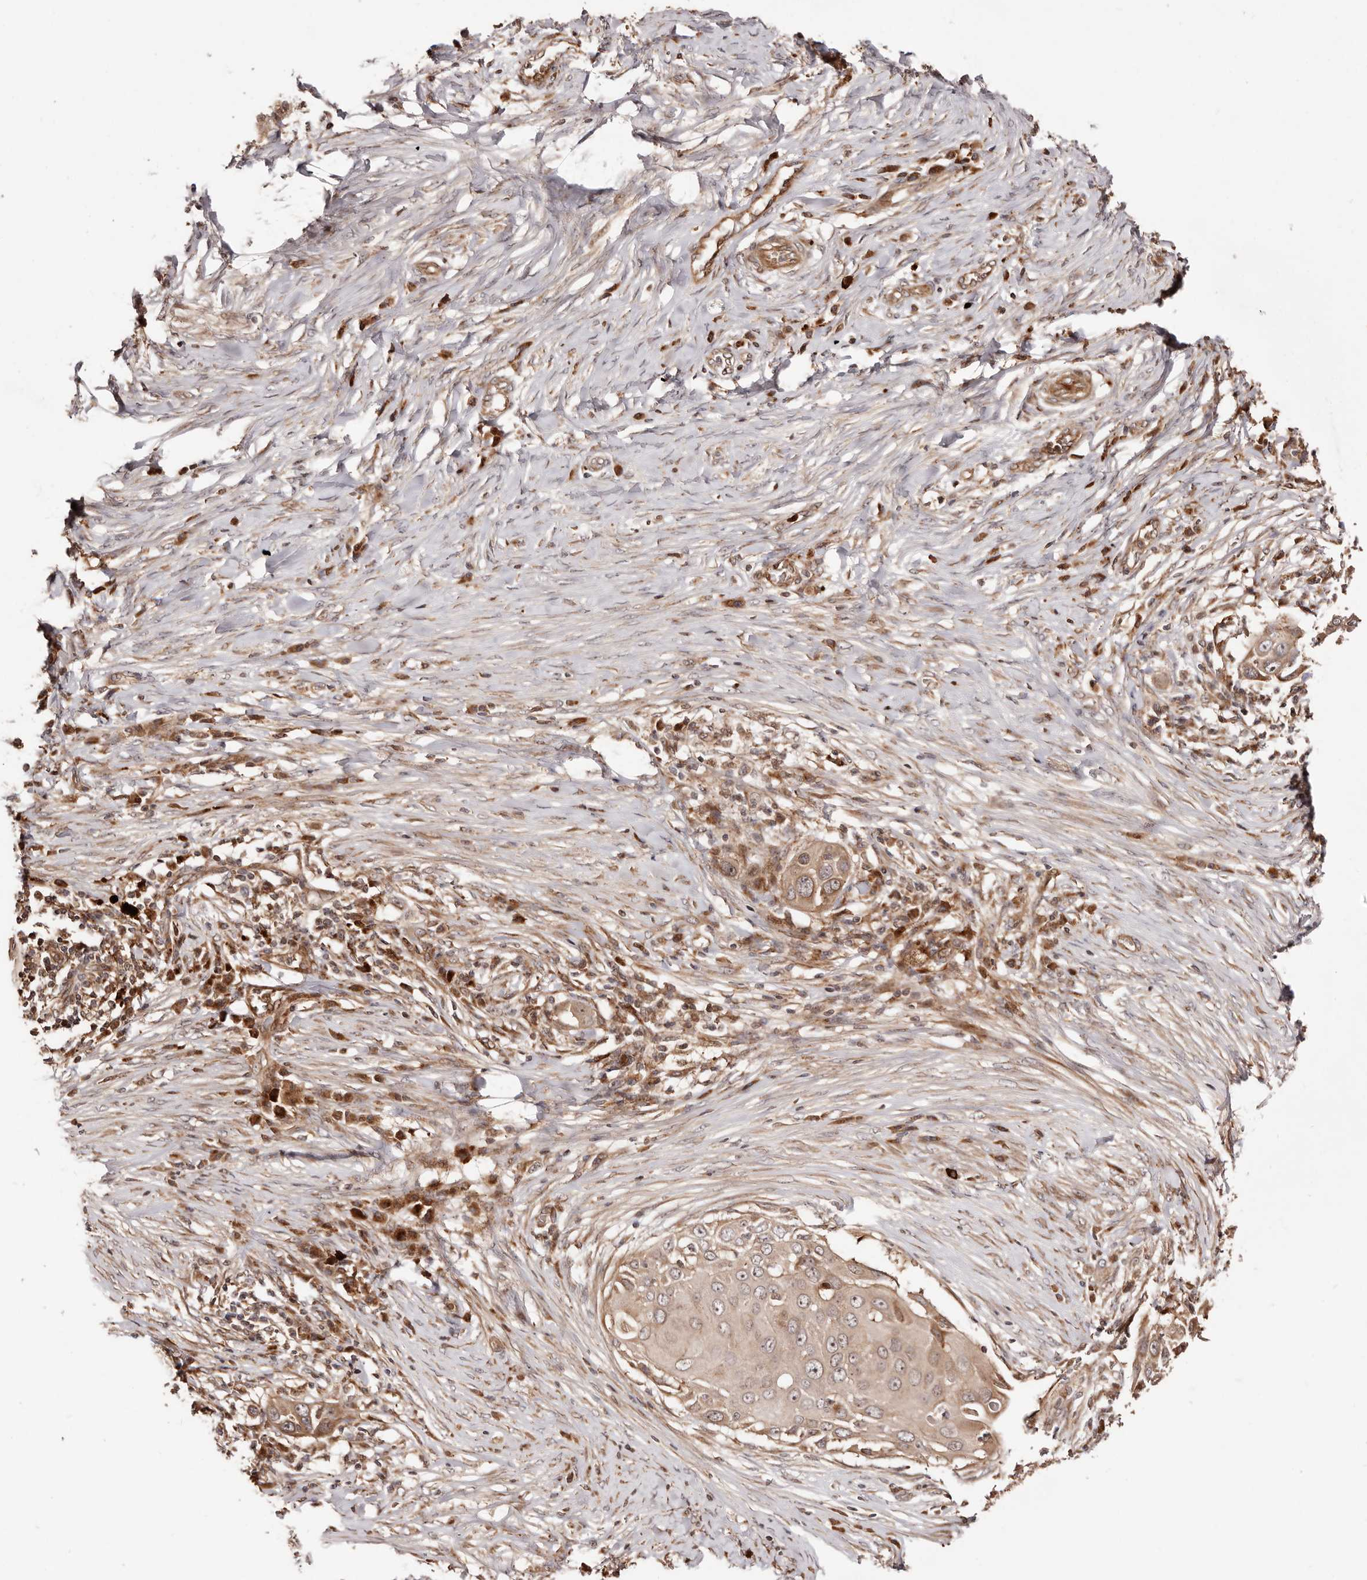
{"staining": {"intensity": "moderate", "quantity": ">75%", "location": "cytoplasmic/membranous,nuclear"}, "tissue": "skin cancer", "cell_type": "Tumor cells", "image_type": "cancer", "snomed": [{"axis": "morphology", "description": "Squamous cell carcinoma, NOS"}, {"axis": "topography", "description": "Skin"}], "caption": "A micrograph of human squamous cell carcinoma (skin) stained for a protein demonstrates moderate cytoplasmic/membranous and nuclear brown staining in tumor cells.", "gene": "PTPN22", "patient": {"sex": "female", "age": 44}}